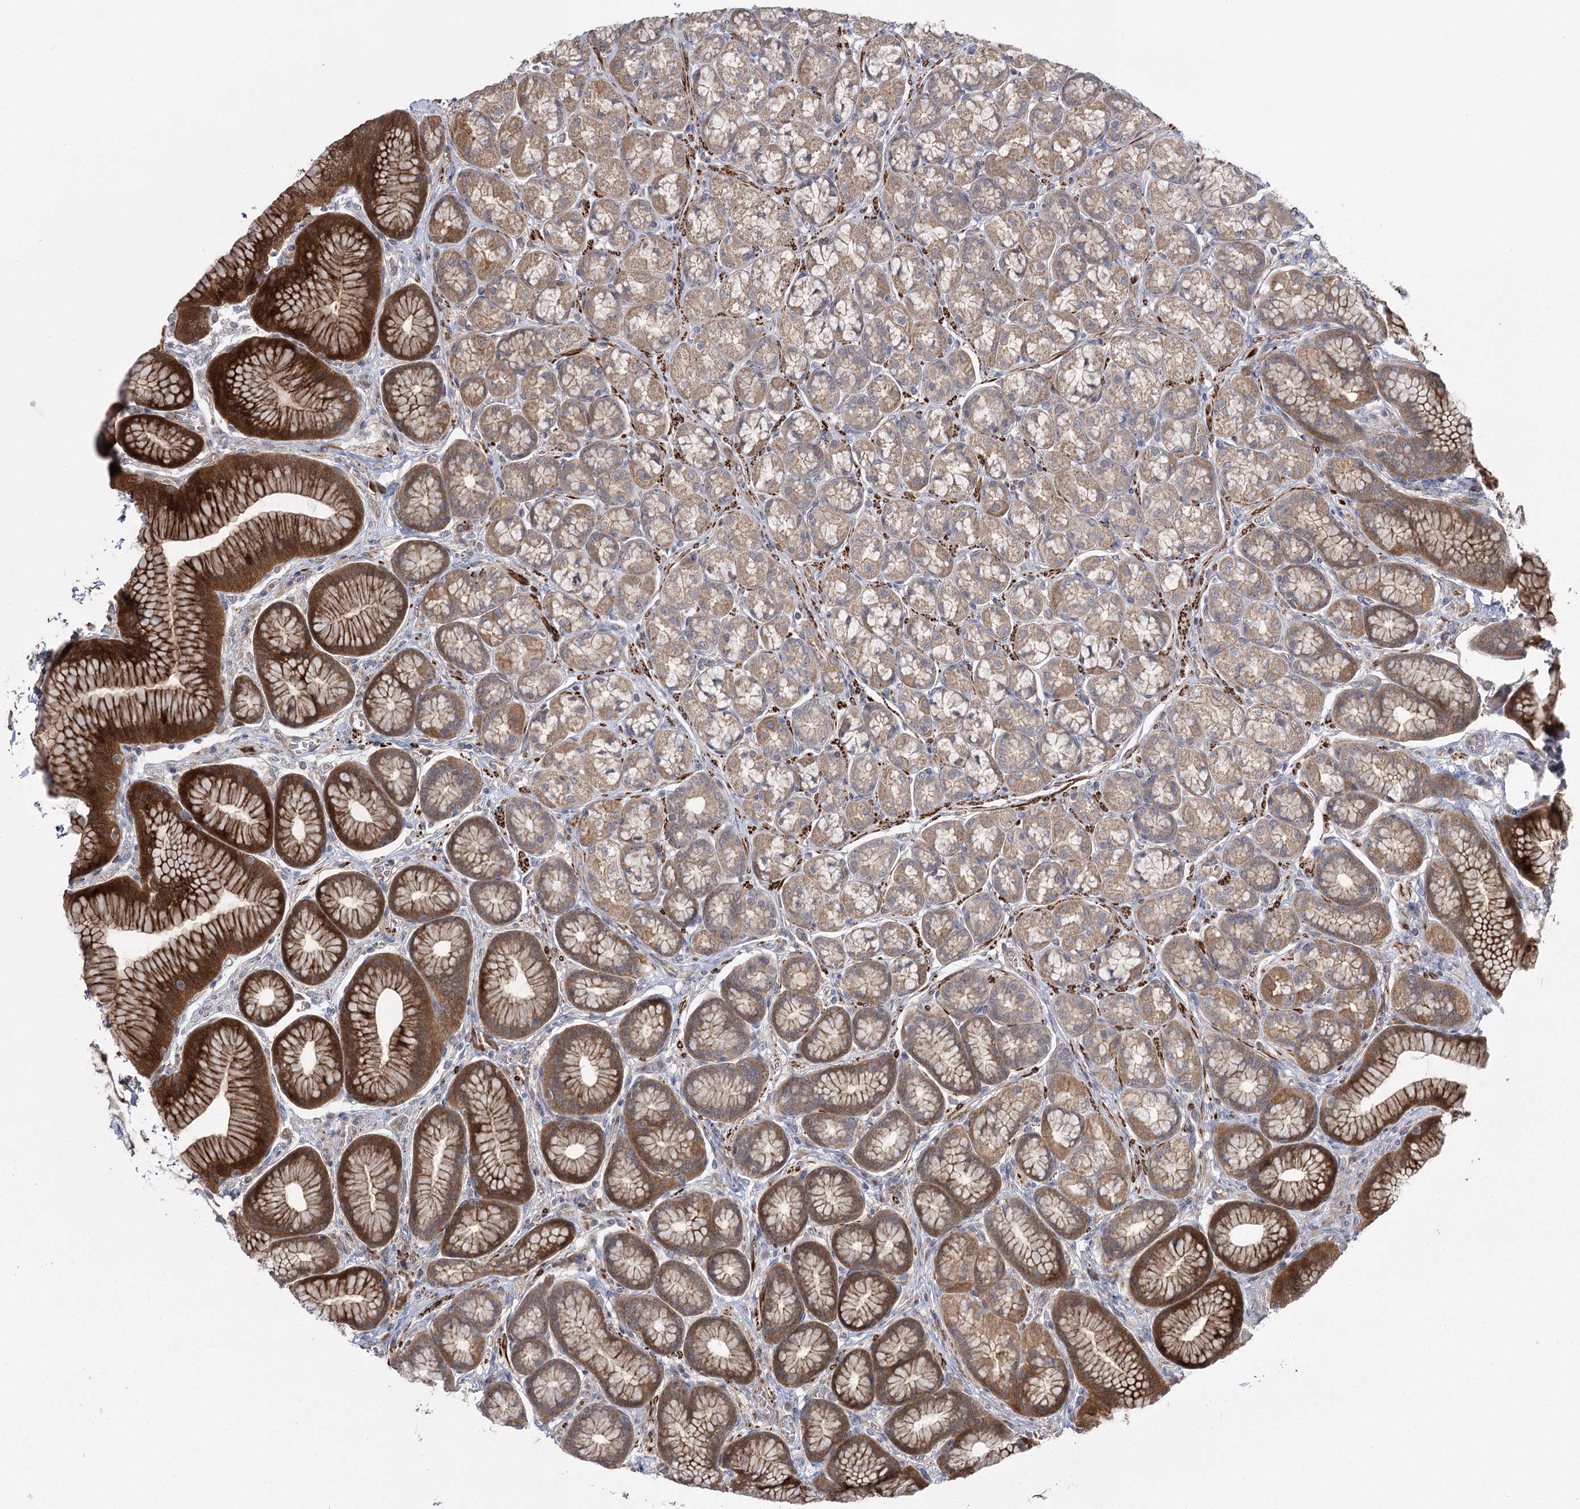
{"staining": {"intensity": "strong", "quantity": "25%-75%", "location": "cytoplasmic/membranous,nuclear"}, "tissue": "stomach", "cell_type": "Glandular cells", "image_type": "normal", "snomed": [{"axis": "morphology", "description": "Normal tissue, NOS"}, {"axis": "morphology", "description": "Adenocarcinoma, NOS"}, {"axis": "morphology", "description": "Adenocarcinoma, High grade"}, {"axis": "topography", "description": "Stomach, upper"}, {"axis": "topography", "description": "Stomach"}], "caption": "This histopathology image exhibits benign stomach stained with immunohistochemistry to label a protein in brown. The cytoplasmic/membranous,nuclear of glandular cells show strong positivity for the protein. Nuclei are counter-stained blue.", "gene": "KCNN2", "patient": {"sex": "female", "age": 65}}